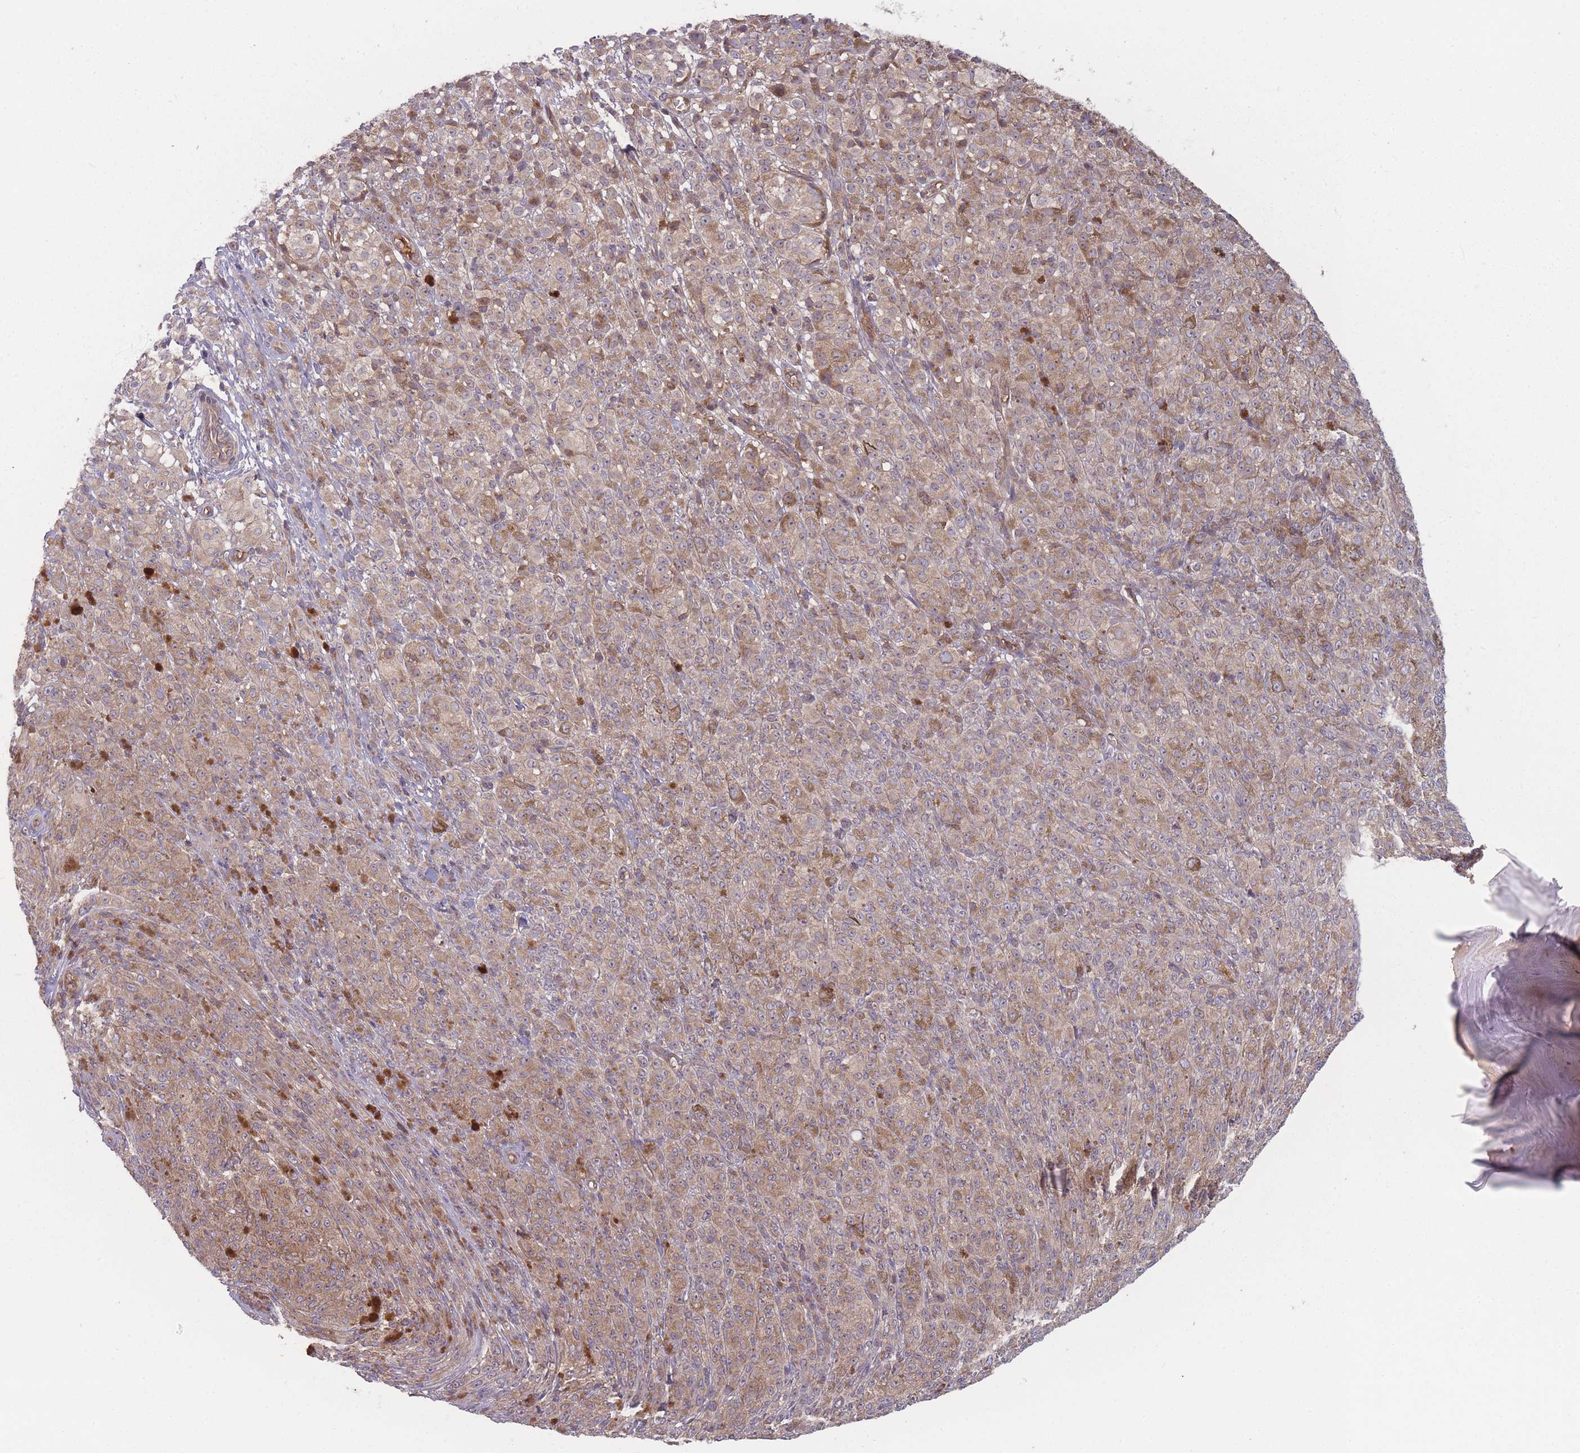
{"staining": {"intensity": "moderate", "quantity": ">75%", "location": "cytoplasmic/membranous"}, "tissue": "melanoma", "cell_type": "Tumor cells", "image_type": "cancer", "snomed": [{"axis": "morphology", "description": "Malignant melanoma, NOS"}, {"axis": "topography", "description": "Skin"}], "caption": "A medium amount of moderate cytoplasmic/membranous positivity is present in approximately >75% of tumor cells in malignant melanoma tissue.", "gene": "ATP5MG", "patient": {"sex": "female", "age": 52}}